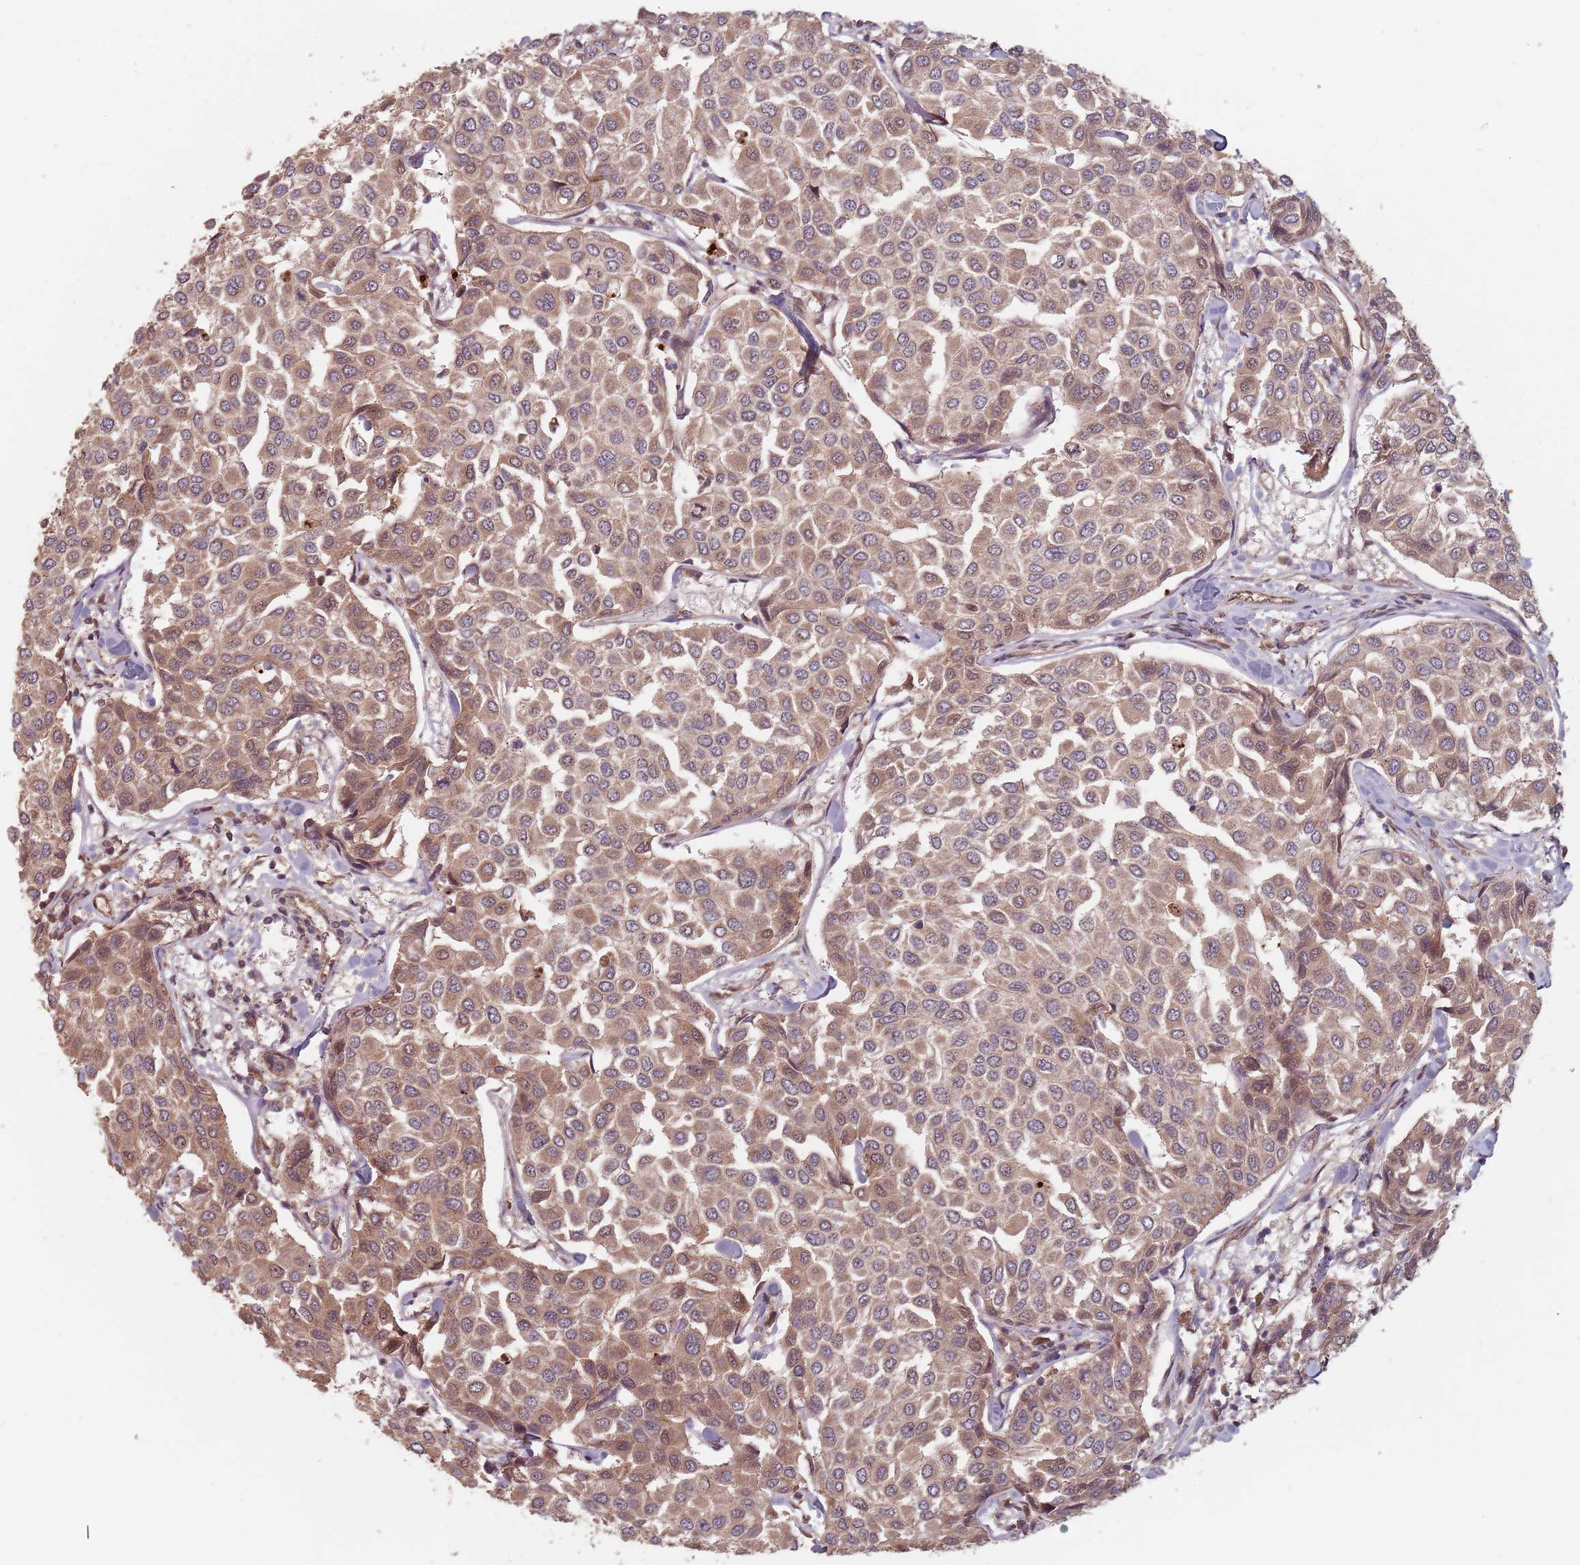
{"staining": {"intensity": "moderate", "quantity": ">75%", "location": "cytoplasmic/membranous"}, "tissue": "breast cancer", "cell_type": "Tumor cells", "image_type": "cancer", "snomed": [{"axis": "morphology", "description": "Duct carcinoma"}, {"axis": "topography", "description": "Breast"}], "caption": "A micrograph showing moderate cytoplasmic/membranous positivity in approximately >75% of tumor cells in breast infiltrating ductal carcinoma, as visualized by brown immunohistochemical staining.", "gene": "C3orf14", "patient": {"sex": "female", "age": 55}}